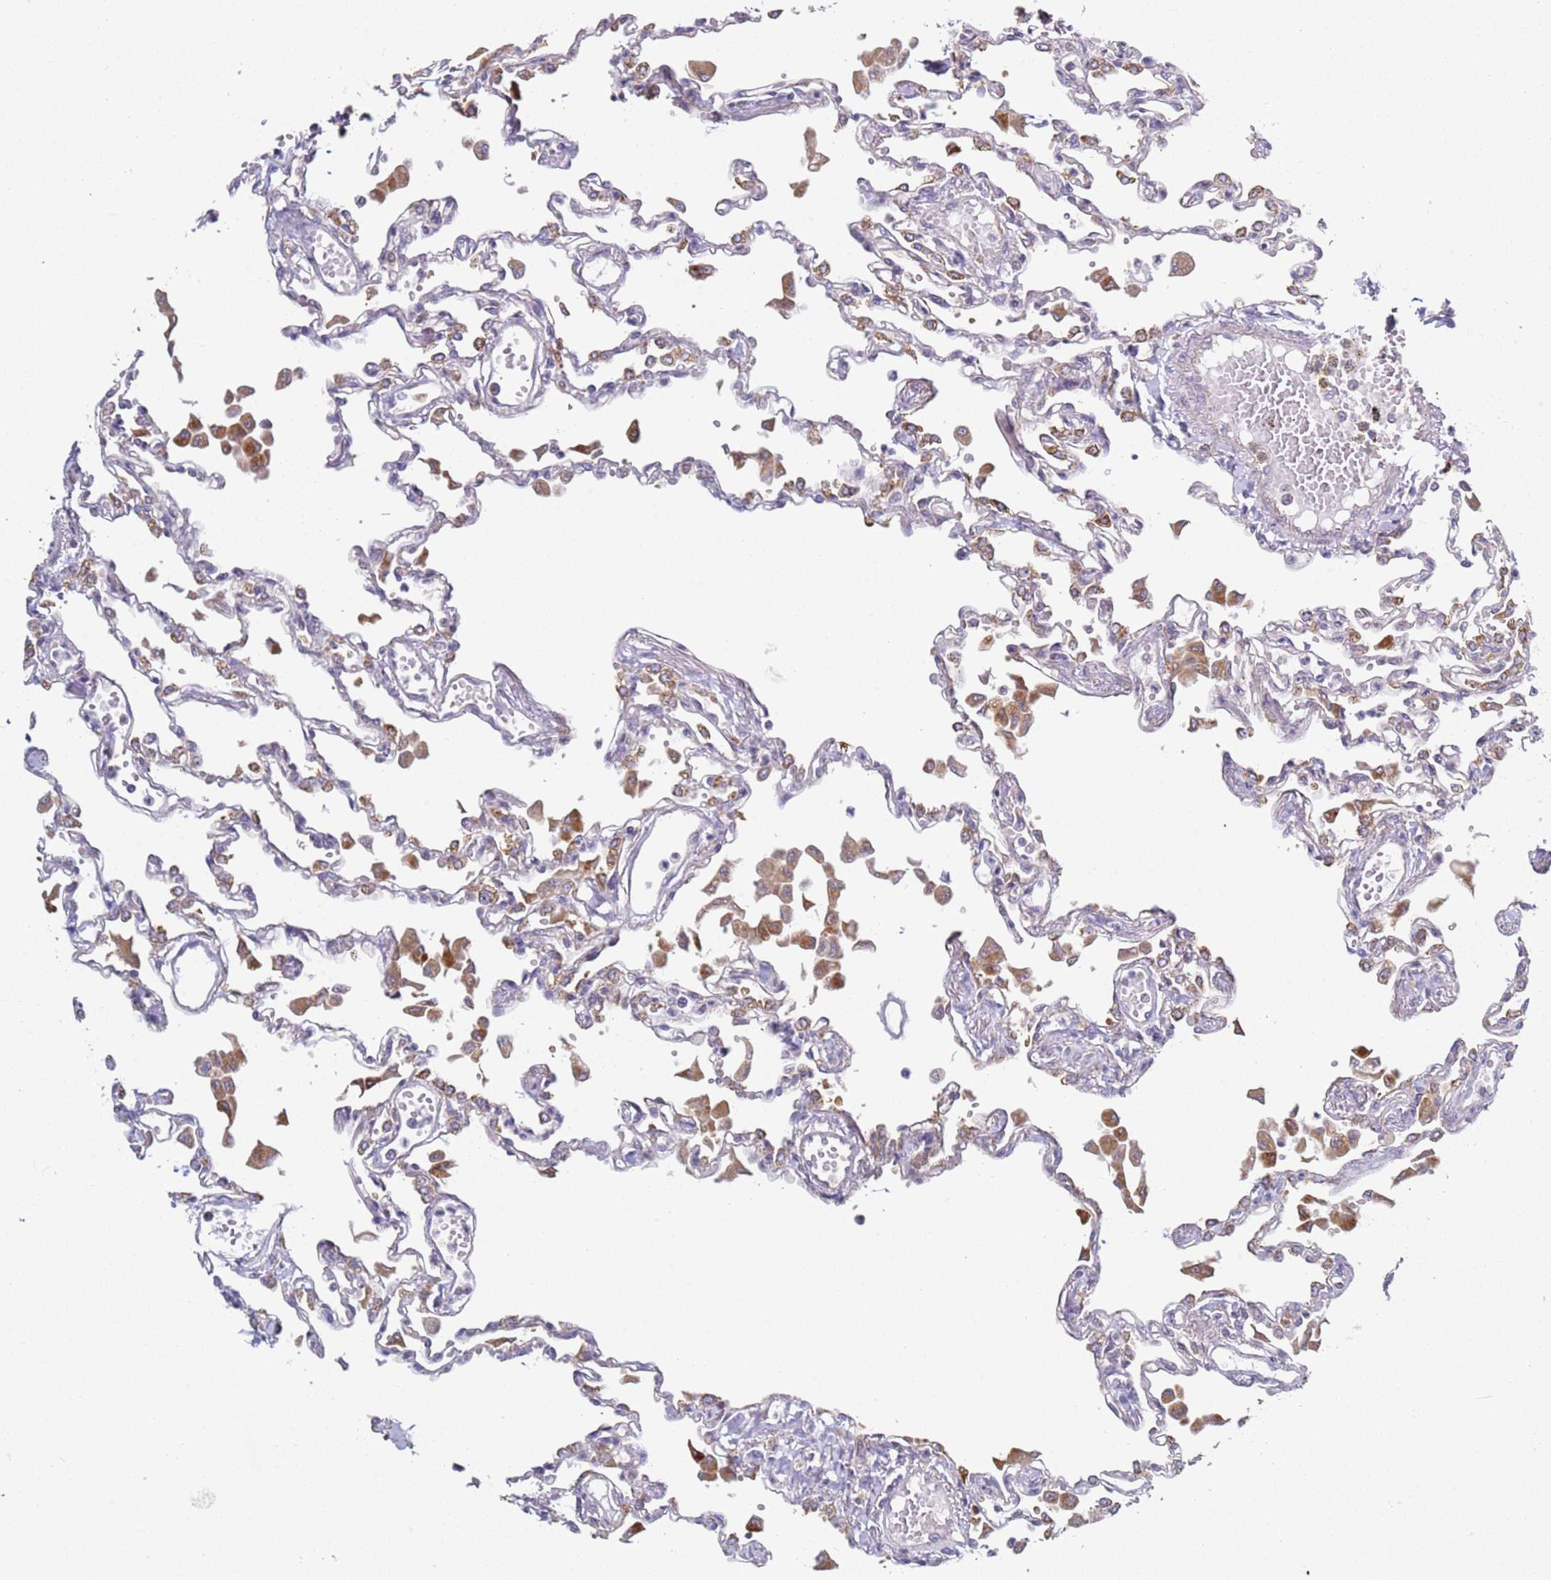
{"staining": {"intensity": "negative", "quantity": "none", "location": "none"}, "tissue": "lung", "cell_type": "Alveolar cells", "image_type": "normal", "snomed": [{"axis": "morphology", "description": "Normal tissue, NOS"}, {"axis": "topography", "description": "Bronchus"}, {"axis": "topography", "description": "Lung"}], "caption": "Alveolar cells are negative for brown protein staining in unremarkable lung.", "gene": "DIP2B", "patient": {"sex": "female", "age": 49}}